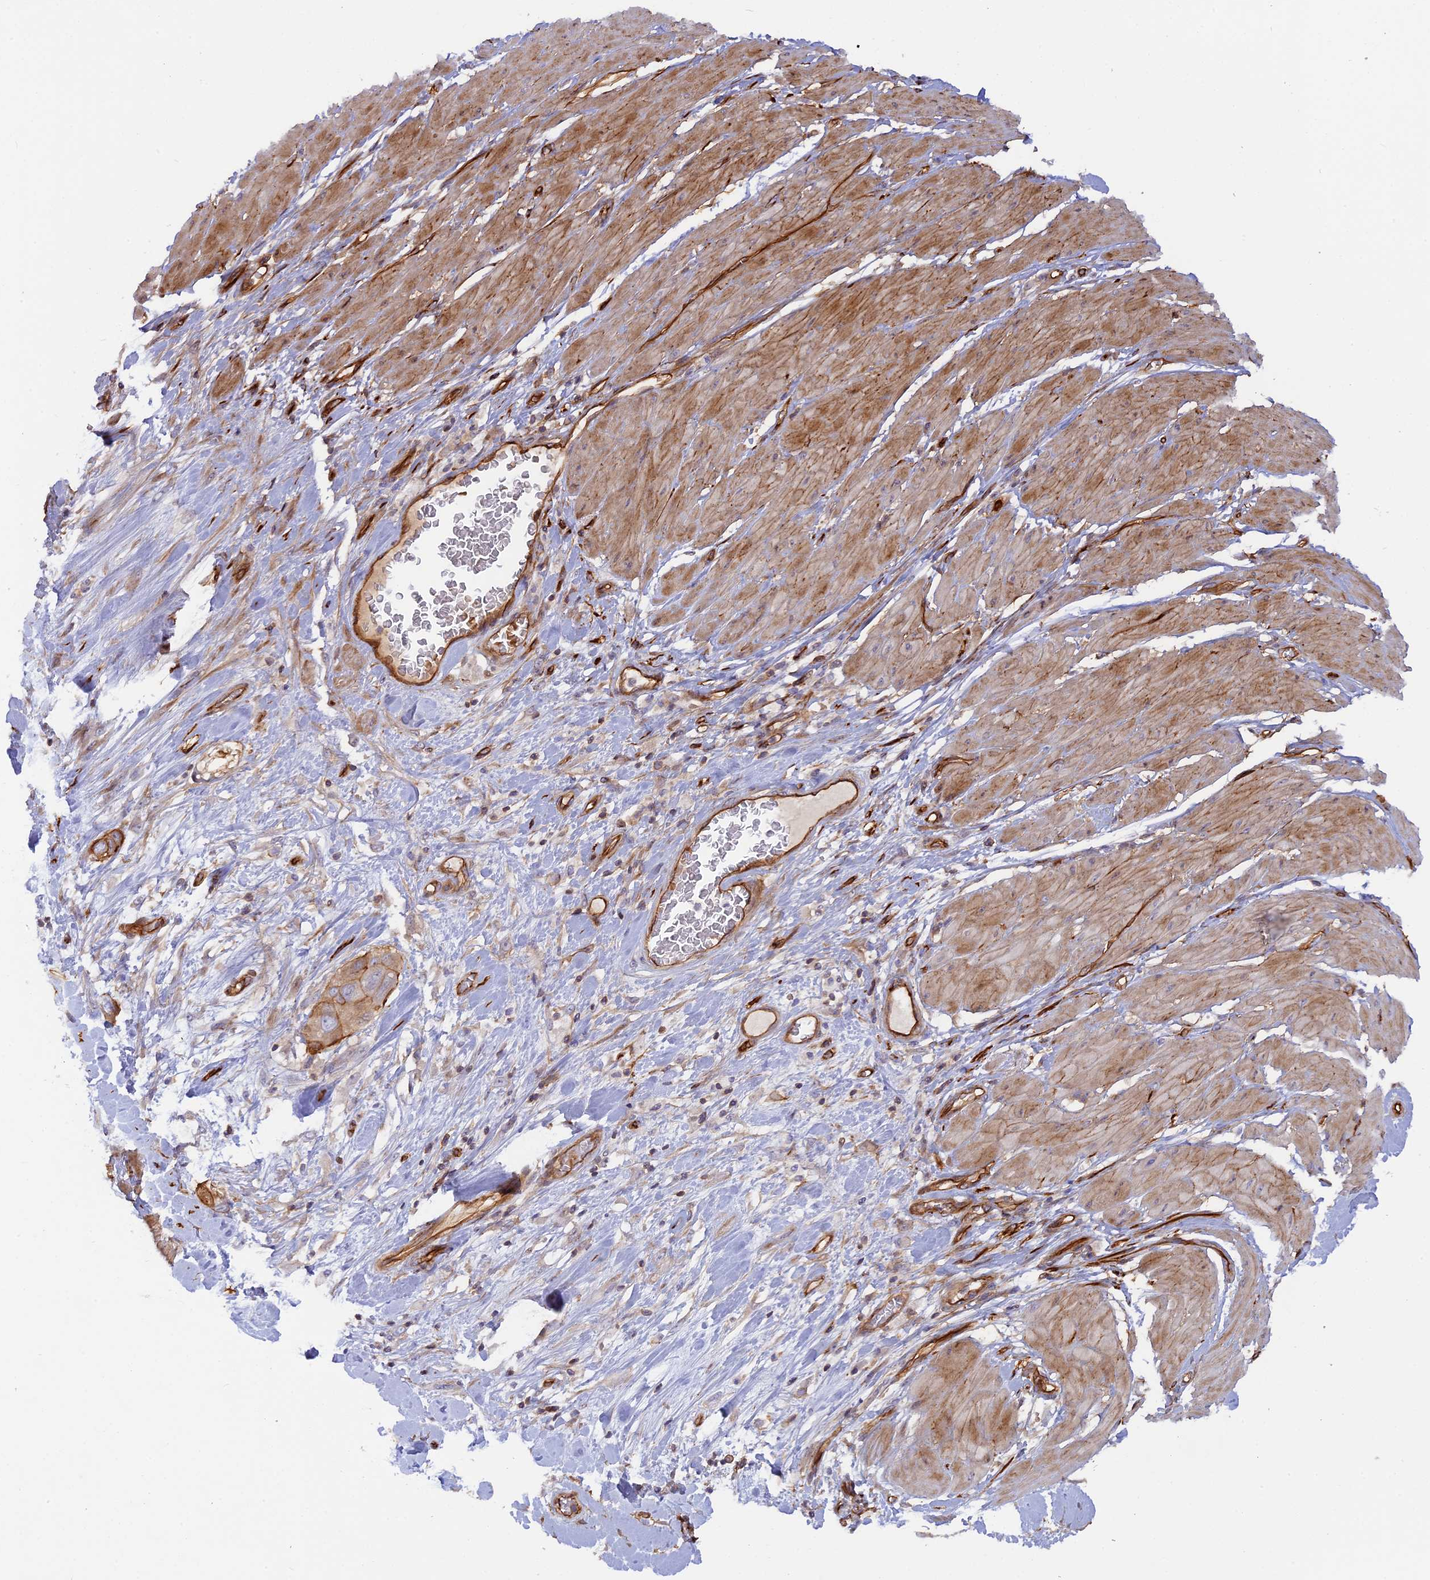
{"staining": {"intensity": "strong", "quantity": "25%-75%", "location": "cytoplasmic/membranous"}, "tissue": "pancreatic cancer", "cell_type": "Tumor cells", "image_type": "cancer", "snomed": [{"axis": "morphology", "description": "Adenocarcinoma, NOS"}, {"axis": "topography", "description": "Pancreas"}], "caption": "Protein expression analysis of pancreatic cancer (adenocarcinoma) reveals strong cytoplasmic/membranous expression in approximately 25%-75% of tumor cells. The staining was performed using DAB, with brown indicating positive protein expression. Nuclei are stained blue with hematoxylin.", "gene": "CNBD2", "patient": {"sex": "male", "age": 68}}